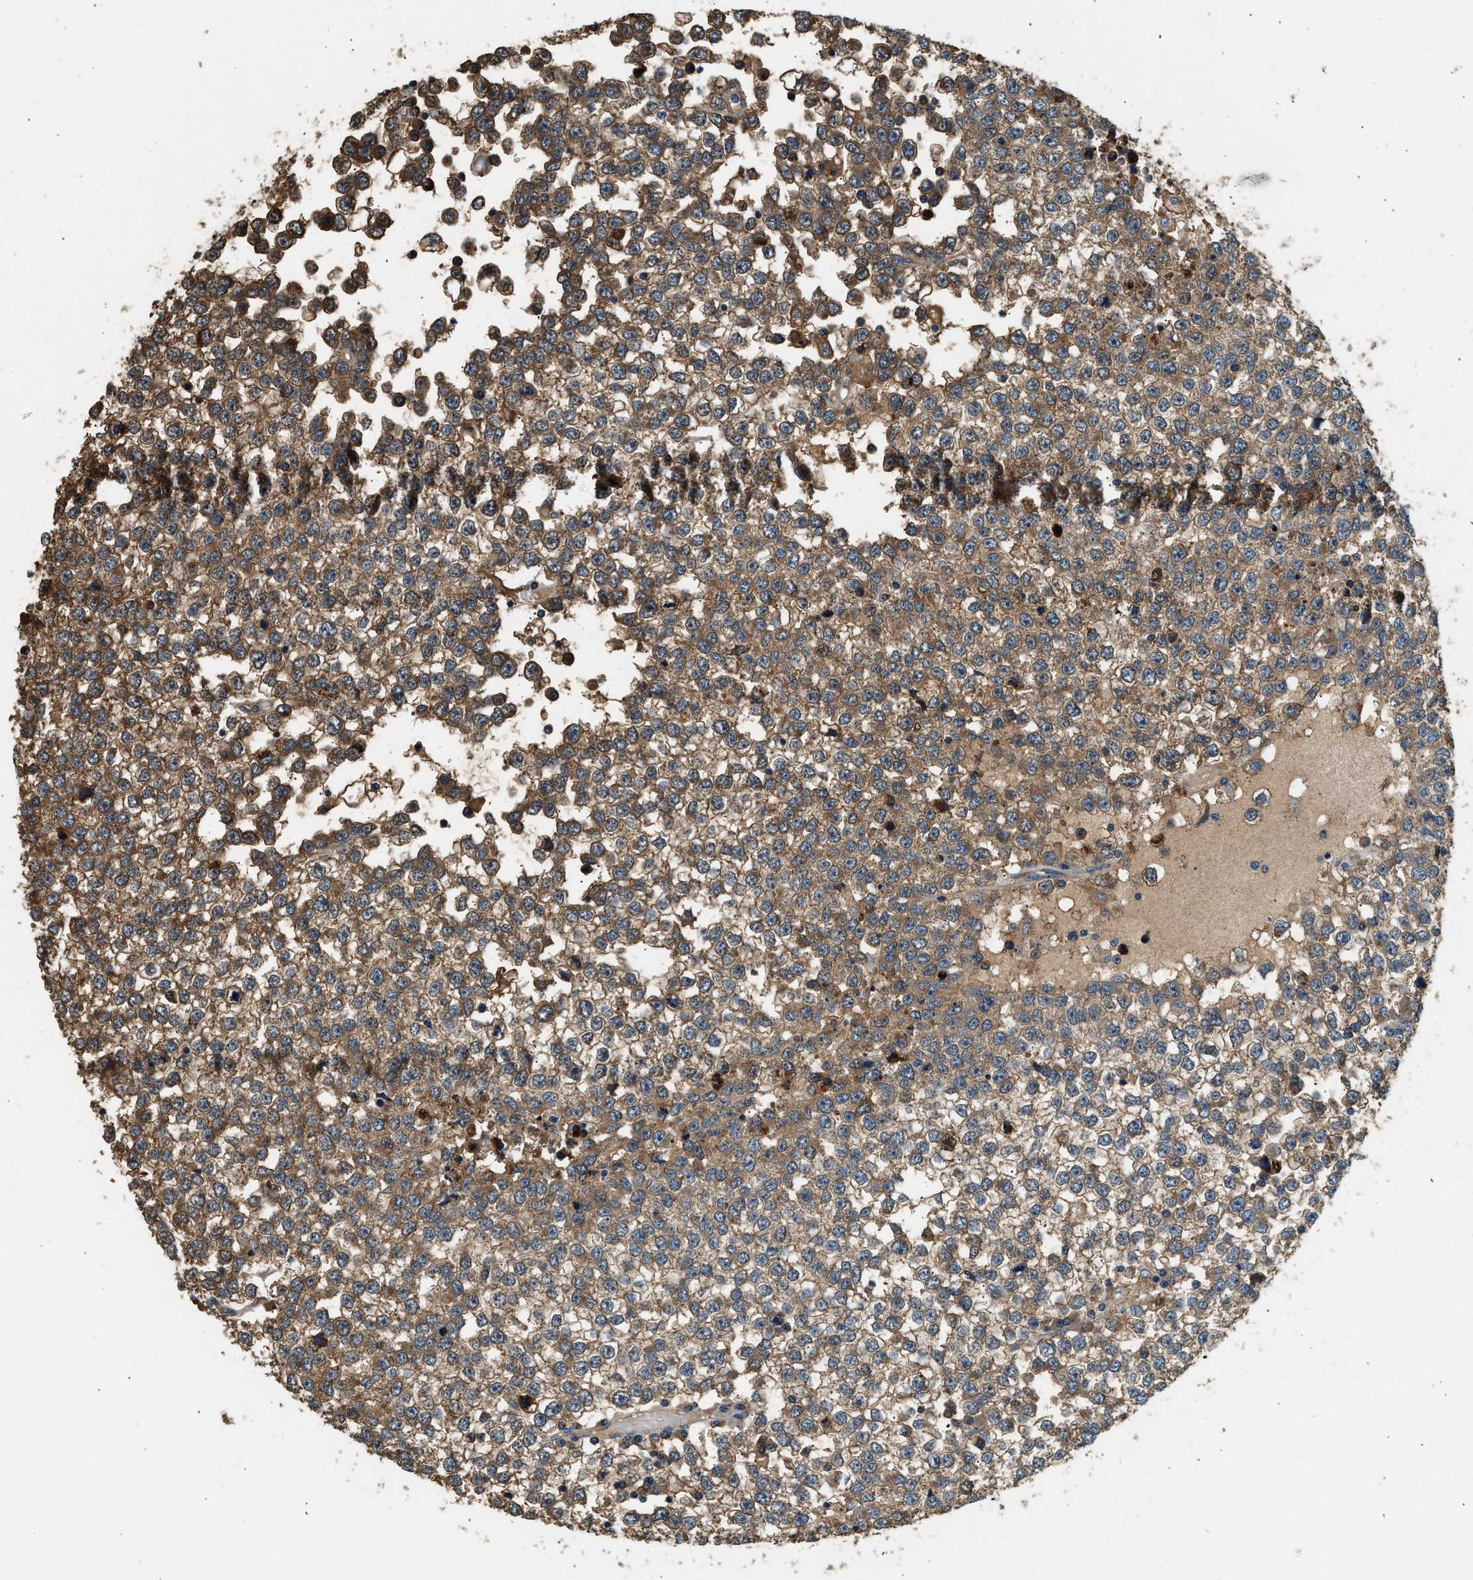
{"staining": {"intensity": "moderate", "quantity": ">75%", "location": "cytoplasmic/membranous"}, "tissue": "testis cancer", "cell_type": "Tumor cells", "image_type": "cancer", "snomed": [{"axis": "morphology", "description": "Seminoma, NOS"}, {"axis": "topography", "description": "Testis"}], "caption": "The micrograph reveals staining of testis cancer, revealing moderate cytoplasmic/membranous protein expression (brown color) within tumor cells.", "gene": "ANXA3", "patient": {"sex": "male", "age": 65}}